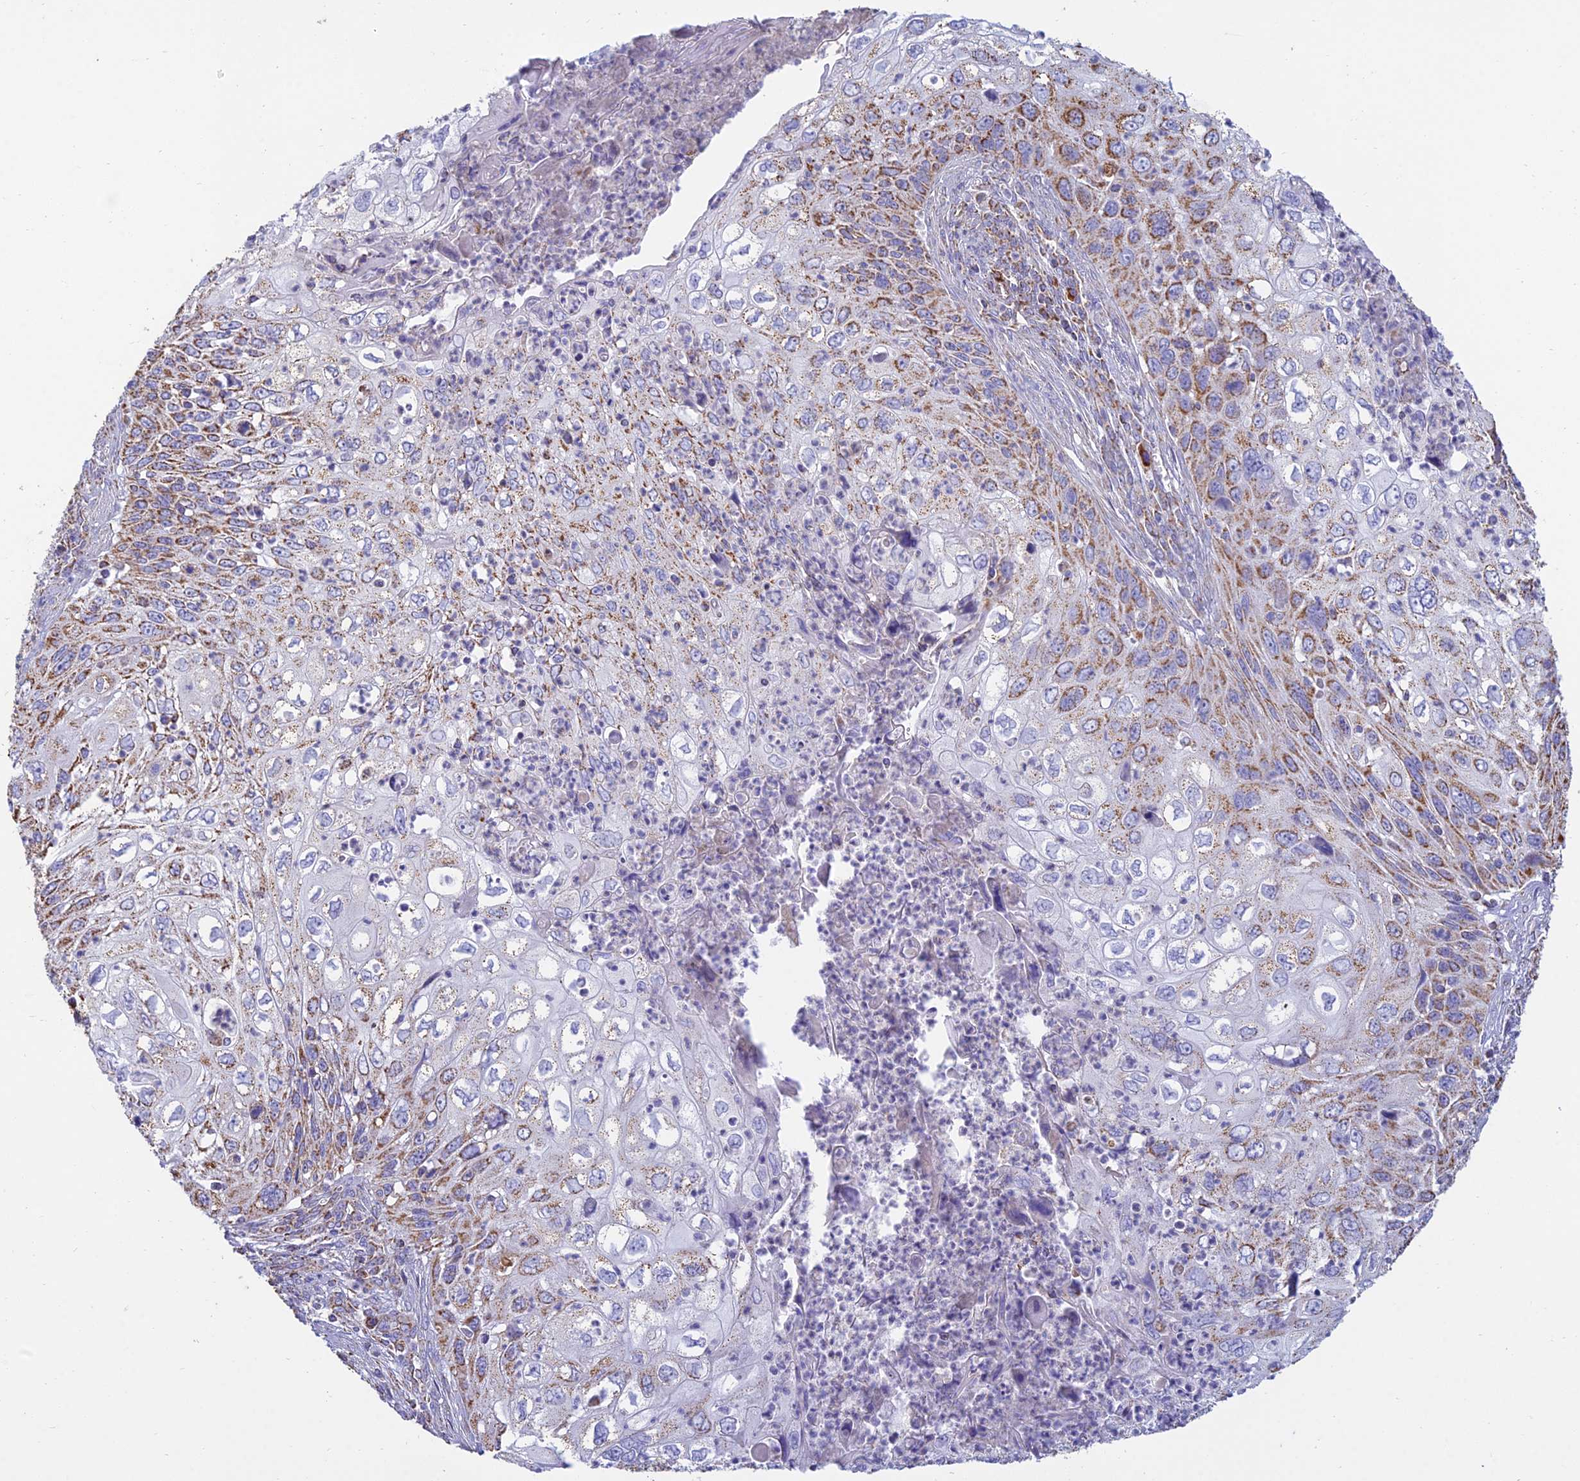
{"staining": {"intensity": "moderate", "quantity": ">75%", "location": "cytoplasmic/membranous"}, "tissue": "cervical cancer", "cell_type": "Tumor cells", "image_type": "cancer", "snomed": [{"axis": "morphology", "description": "Squamous cell carcinoma, NOS"}, {"axis": "topography", "description": "Cervix"}], "caption": "DAB immunohistochemical staining of human cervical cancer (squamous cell carcinoma) displays moderate cytoplasmic/membranous protein staining in approximately >75% of tumor cells.", "gene": "OR2W3", "patient": {"sex": "female", "age": 70}}